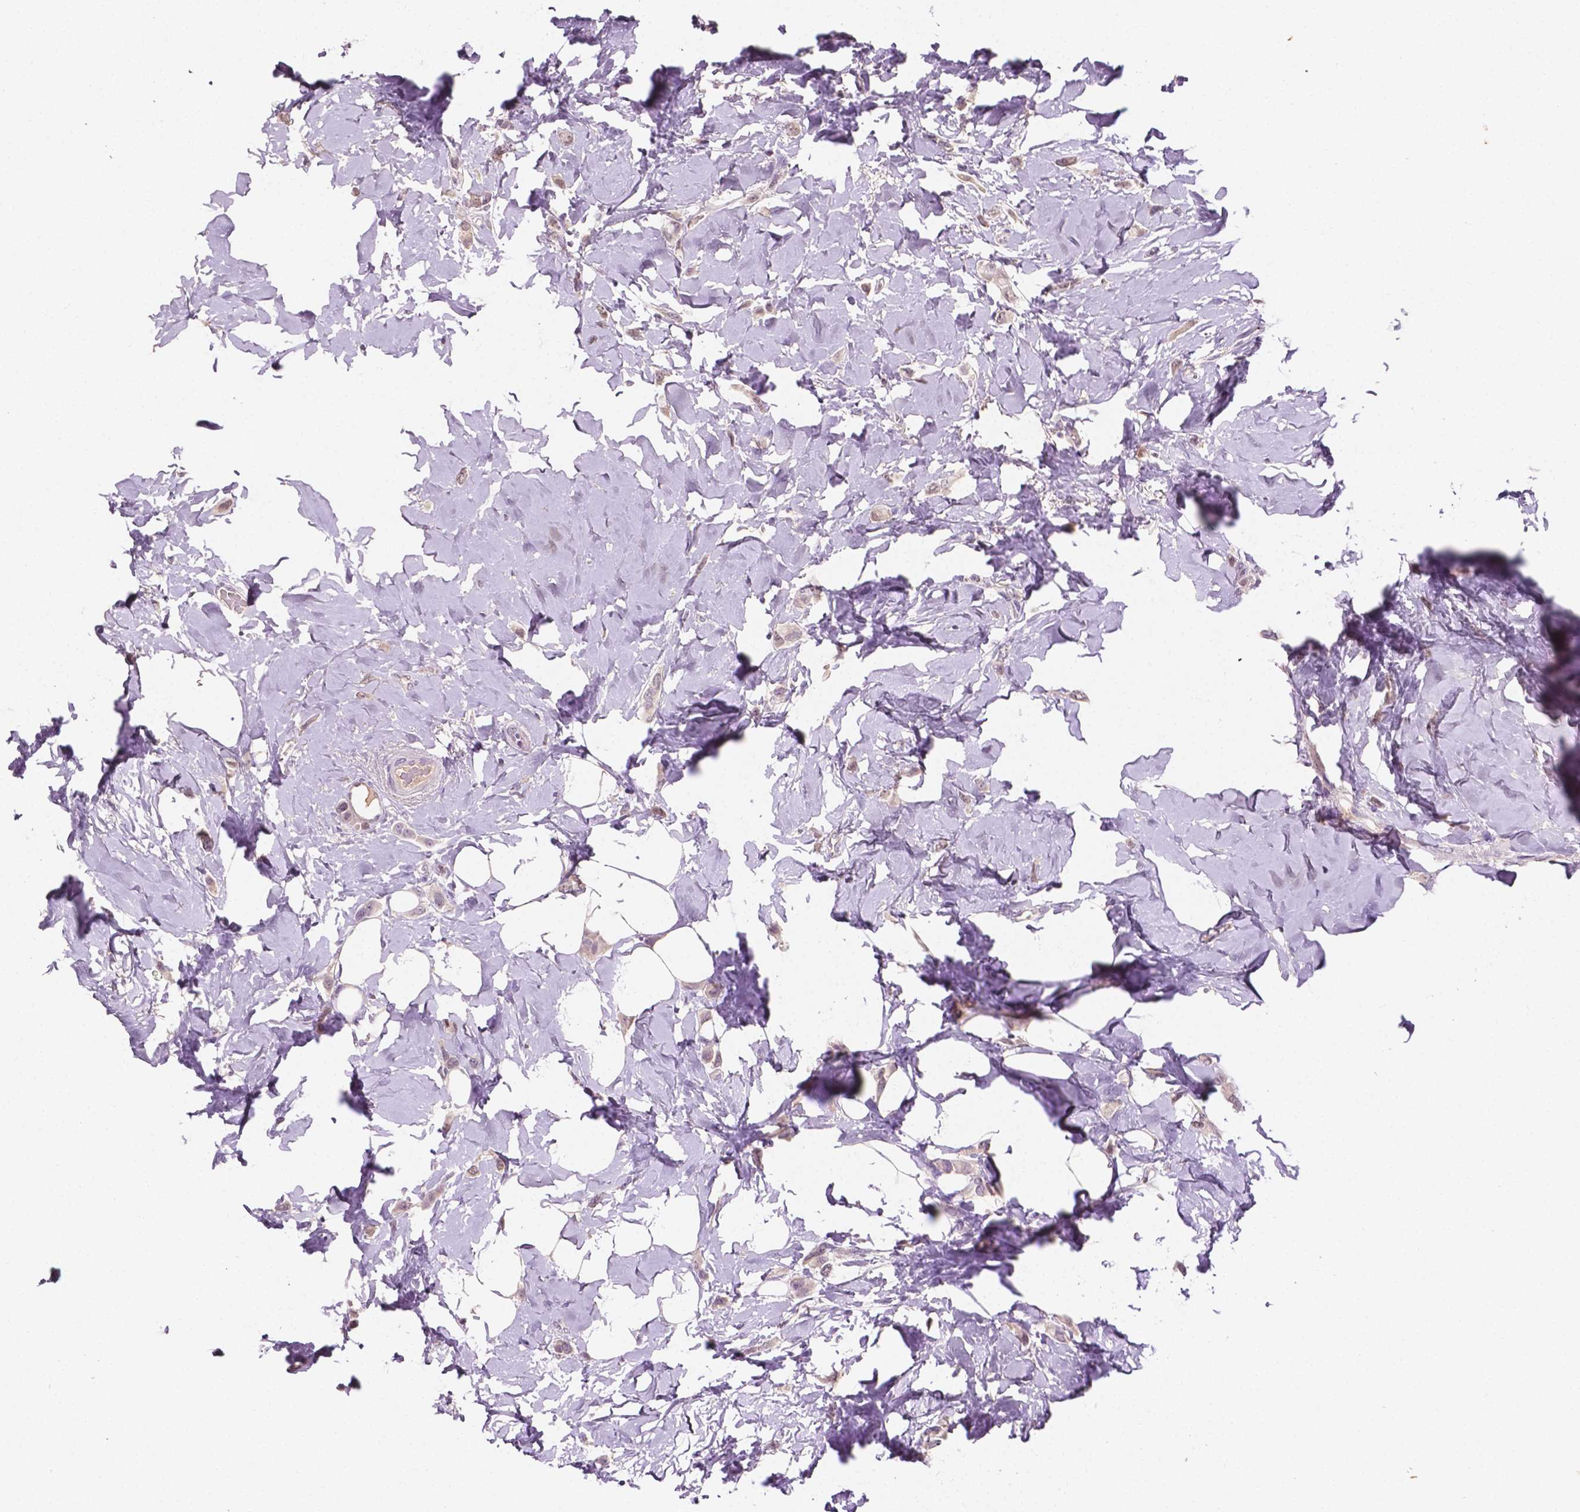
{"staining": {"intensity": "weak", "quantity": ">75%", "location": "cytoplasmic/membranous"}, "tissue": "breast cancer", "cell_type": "Tumor cells", "image_type": "cancer", "snomed": [{"axis": "morphology", "description": "Lobular carcinoma"}, {"axis": "topography", "description": "Breast"}], "caption": "Immunohistochemistry (IHC) of breast cancer demonstrates low levels of weak cytoplasmic/membranous positivity in approximately >75% of tumor cells.", "gene": "MROH6", "patient": {"sex": "female", "age": 66}}